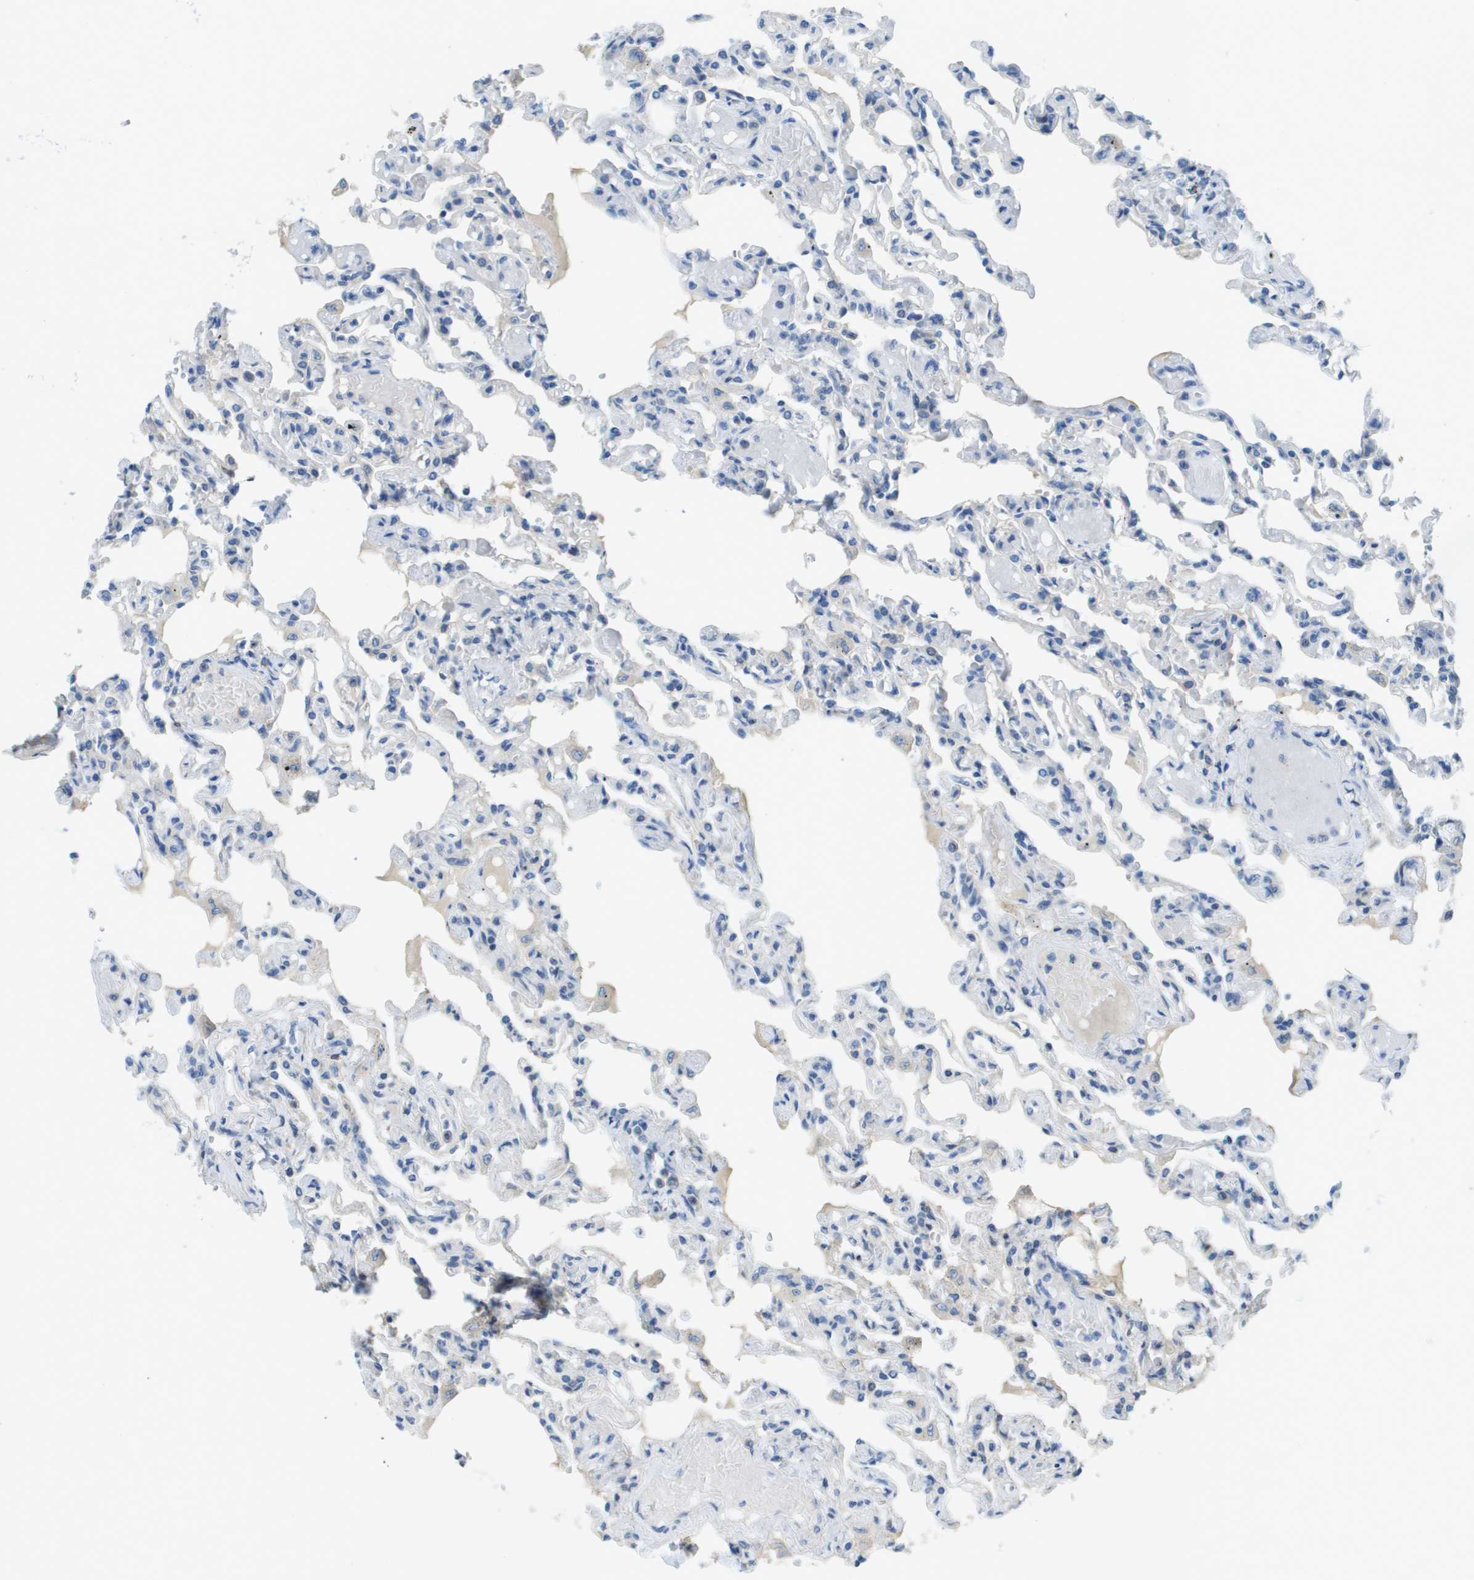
{"staining": {"intensity": "weak", "quantity": "<25%", "location": "cytoplasmic/membranous"}, "tissue": "lung", "cell_type": "Alveolar cells", "image_type": "normal", "snomed": [{"axis": "morphology", "description": "Normal tissue, NOS"}, {"axis": "topography", "description": "Lung"}], "caption": "DAB immunohistochemical staining of unremarkable lung displays no significant expression in alveolar cells.", "gene": "CYGB", "patient": {"sex": "male", "age": 21}}